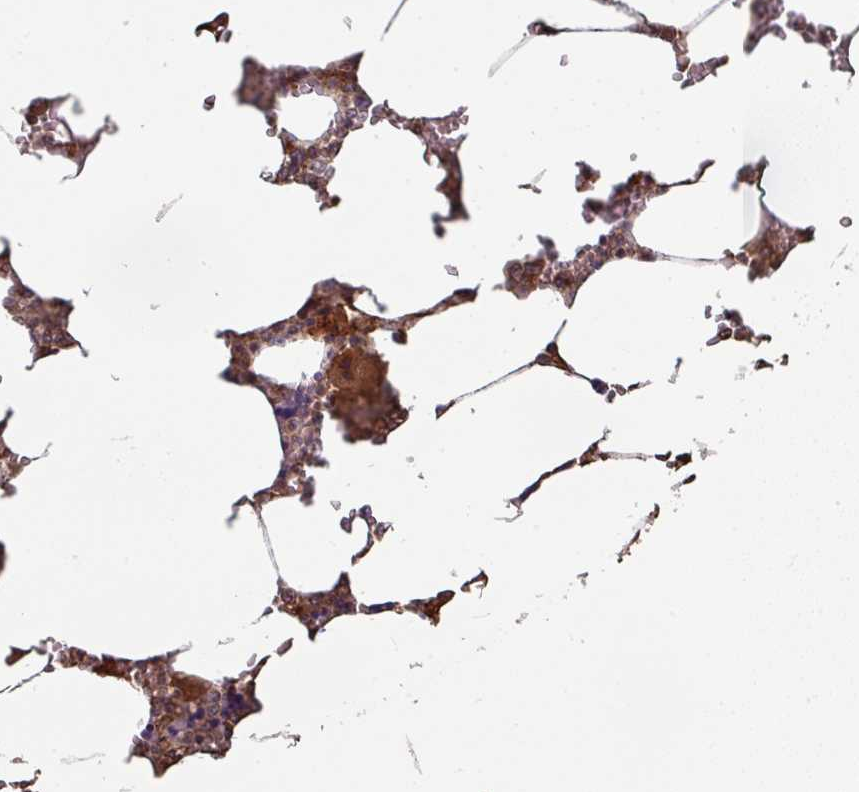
{"staining": {"intensity": "moderate", "quantity": "25%-75%", "location": "cytoplasmic/membranous"}, "tissue": "bone marrow", "cell_type": "Hematopoietic cells", "image_type": "normal", "snomed": [{"axis": "morphology", "description": "Normal tissue, NOS"}, {"axis": "topography", "description": "Bone marrow"}], "caption": "Immunohistochemical staining of unremarkable human bone marrow demonstrates medium levels of moderate cytoplasmic/membranous positivity in about 25%-75% of hematopoietic cells.", "gene": "SIK1", "patient": {"sex": "male", "age": 64}}